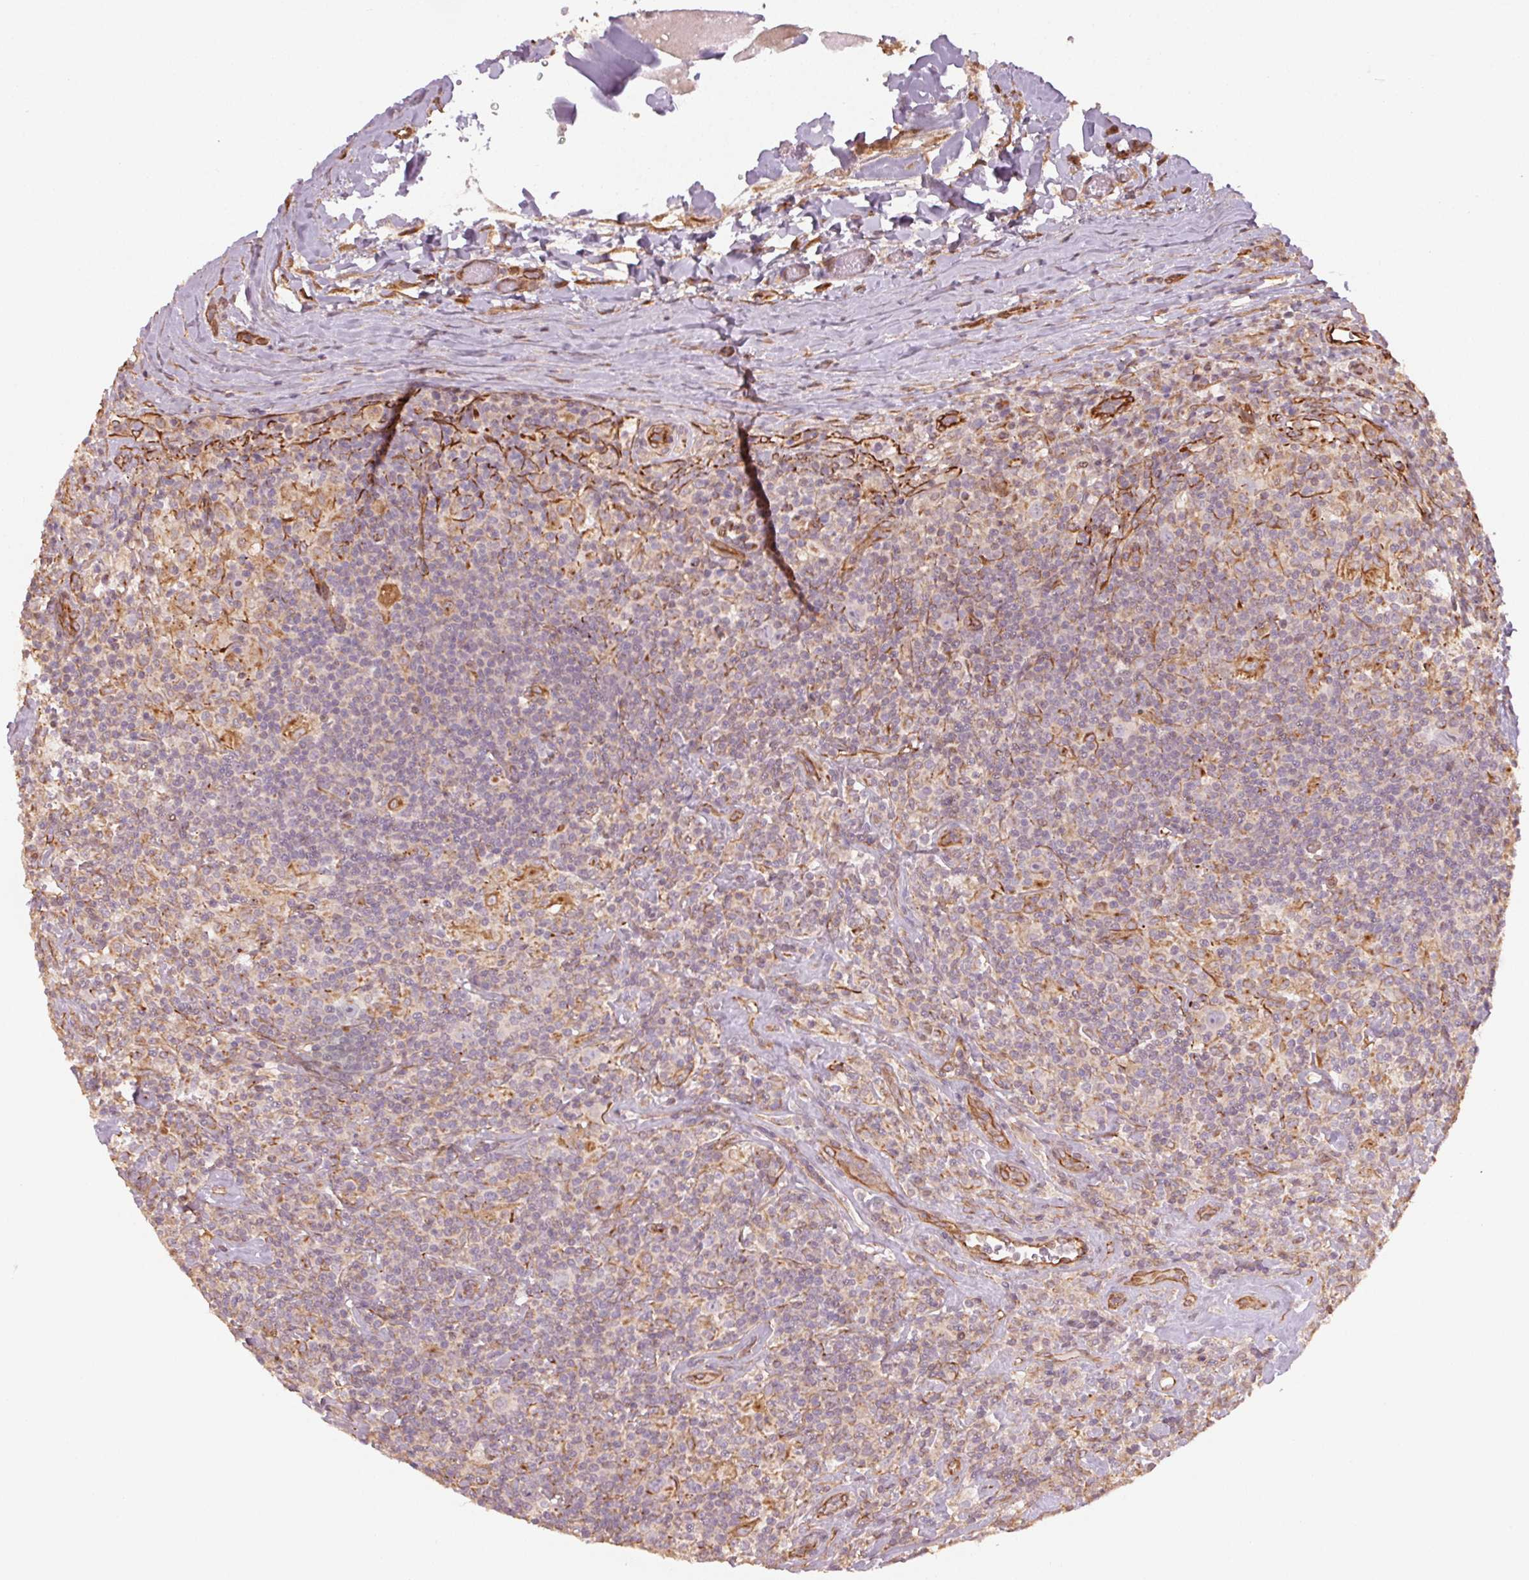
{"staining": {"intensity": "negative", "quantity": "none", "location": "none"}, "tissue": "lymphoma", "cell_type": "Tumor cells", "image_type": "cancer", "snomed": [{"axis": "morphology", "description": "Hodgkin's disease, NOS"}, {"axis": "morphology", "description": "Hodgkin's lymphoma, nodular sclerosis"}, {"axis": "topography", "description": "Lymph node"}], "caption": "Immunohistochemistry photomicrograph of human lymphoma stained for a protein (brown), which displays no staining in tumor cells.", "gene": "FOXR2", "patient": {"sex": "female", "age": 10}}